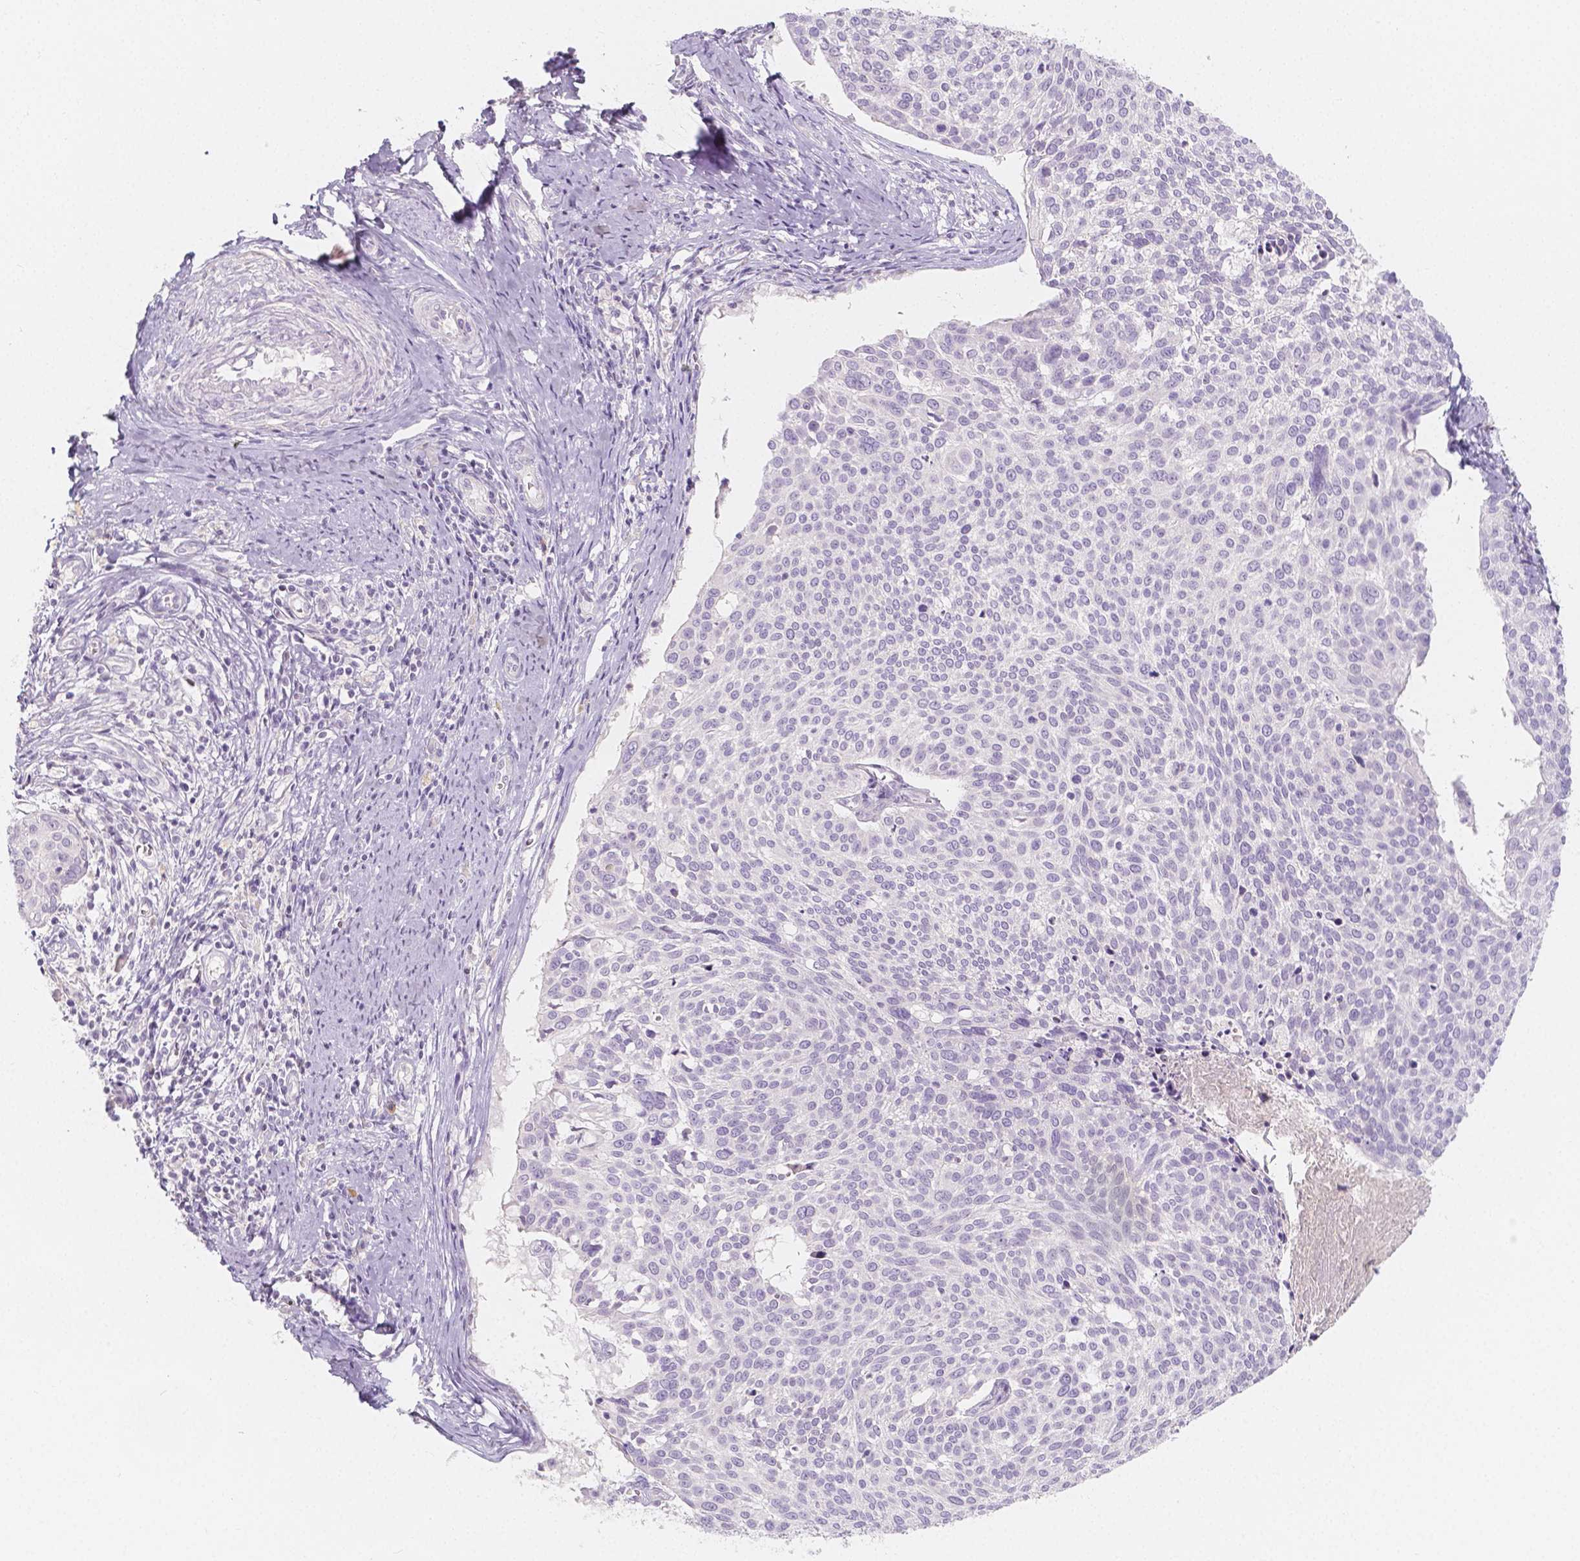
{"staining": {"intensity": "negative", "quantity": "none", "location": "none"}, "tissue": "cervical cancer", "cell_type": "Tumor cells", "image_type": "cancer", "snomed": [{"axis": "morphology", "description": "Squamous cell carcinoma, NOS"}, {"axis": "topography", "description": "Cervix"}], "caption": "The image displays no staining of tumor cells in cervical cancer (squamous cell carcinoma).", "gene": "BATF", "patient": {"sex": "female", "age": 39}}